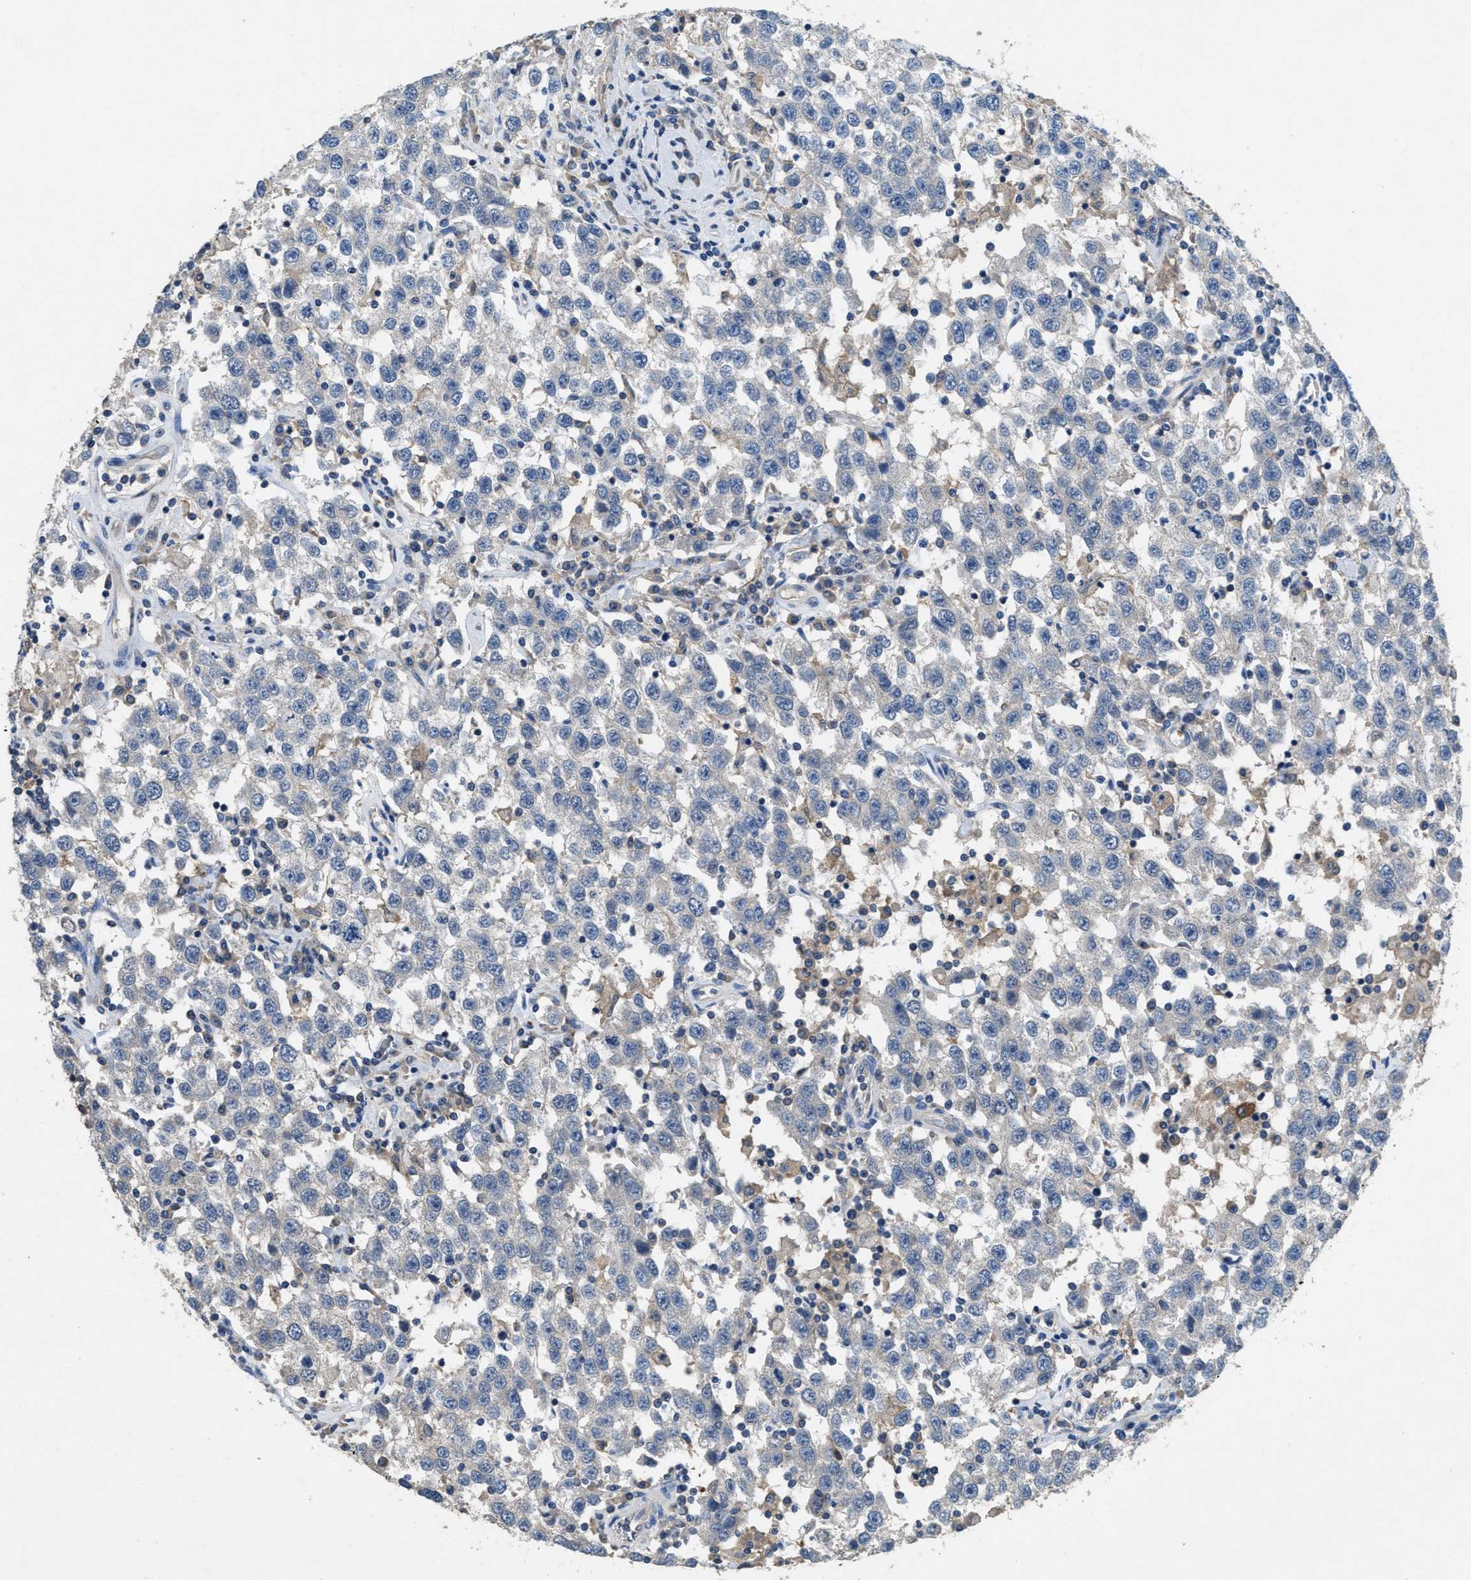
{"staining": {"intensity": "negative", "quantity": "none", "location": "none"}, "tissue": "testis cancer", "cell_type": "Tumor cells", "image_type": "cancer", "snomed": [{"axis": "morphology", "description": "Seminoma, NOS"}, {"axis": "topography", "description": "Testis"}], "caption": "The IHC image has no significant staining in tumor cells of testis seminoma tissue. (Brightfield microscopy of DAB (3,3'-diaminobenzidine) IHC at high magnification).", "gene": "DGKE", "patient": {"sex": "male", "age": 41}}